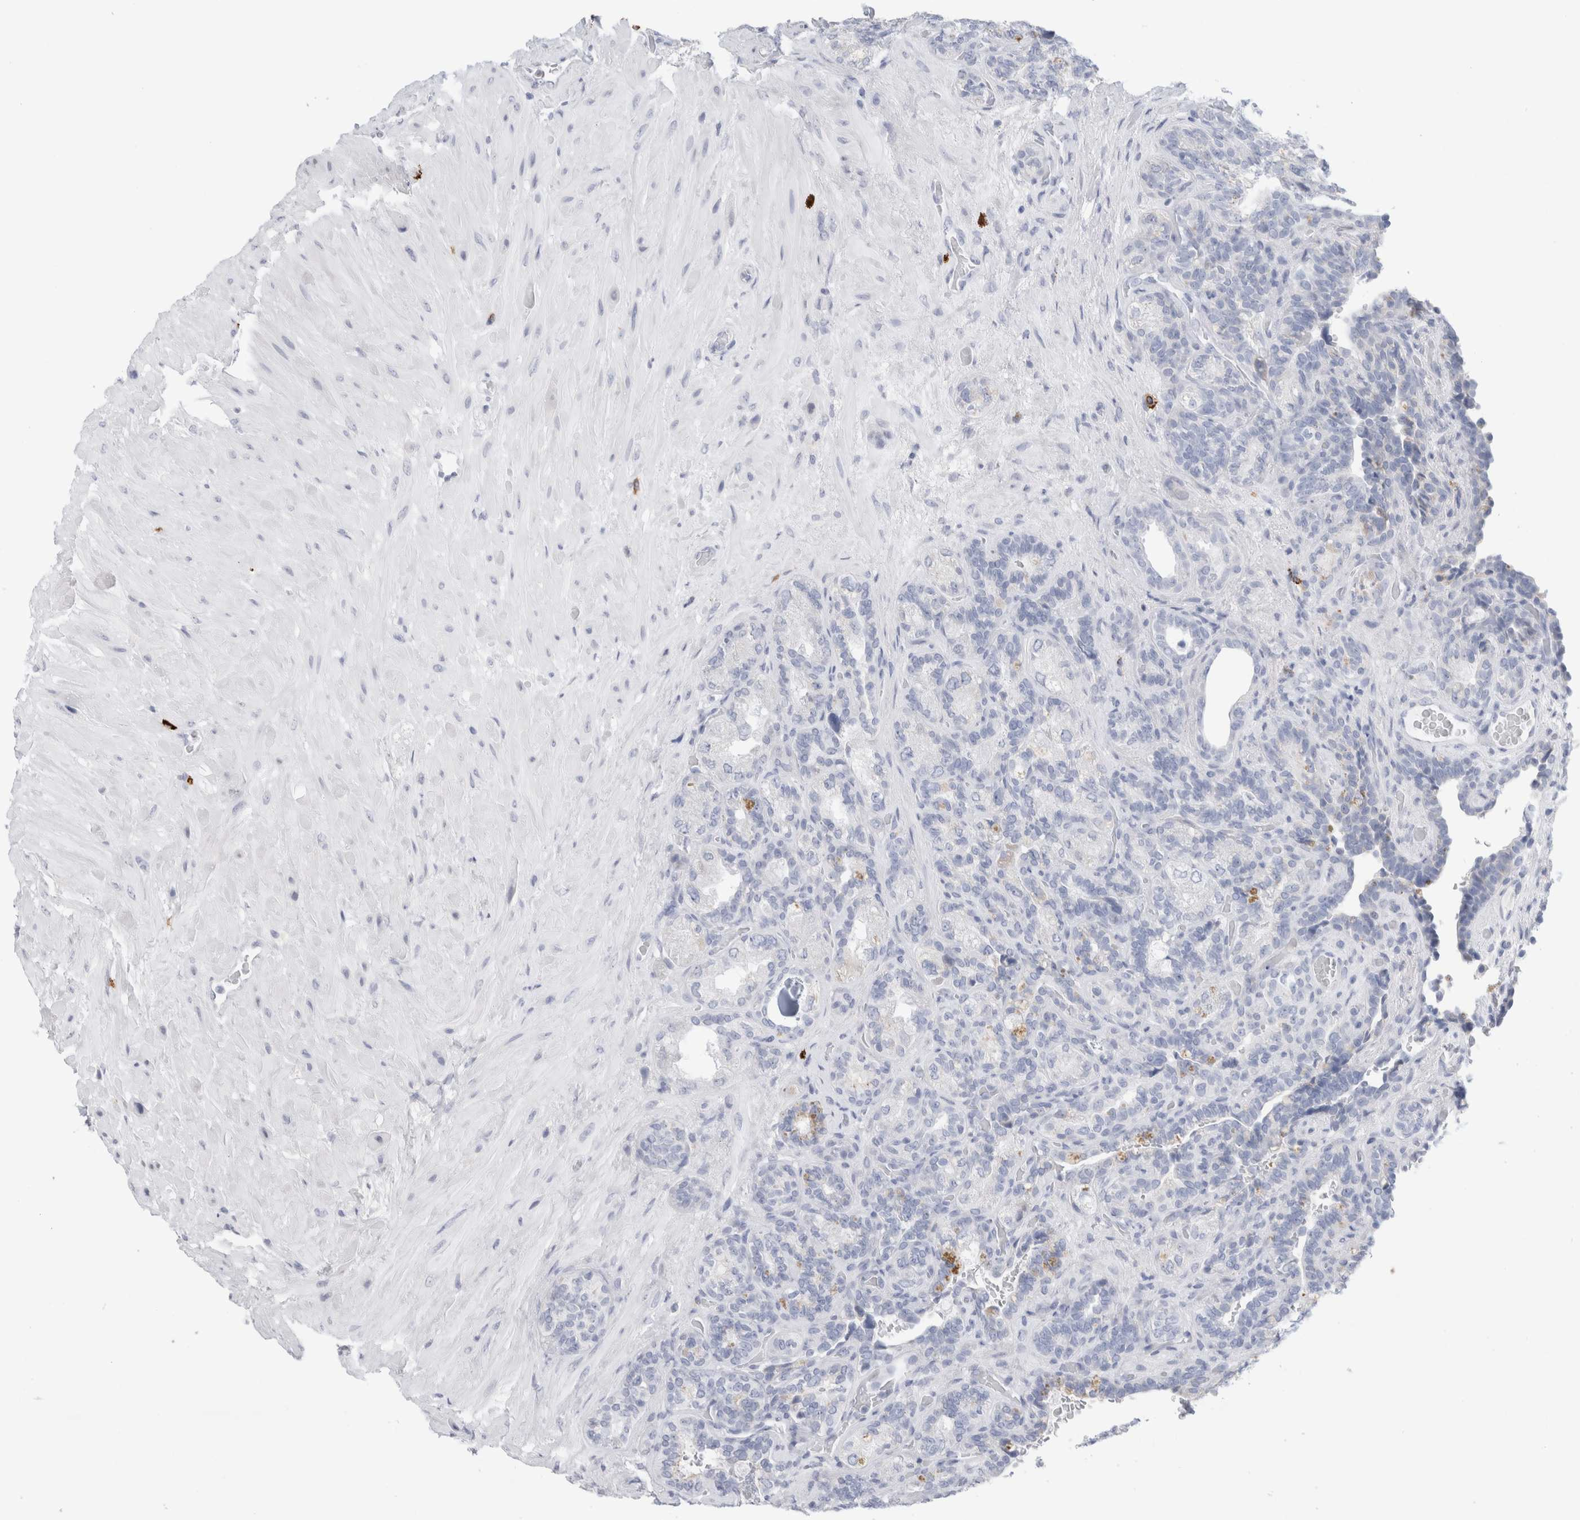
{"staining": {"intensity": "negative", "quantity": "none", "location": "none"}, "tissue": "seminal vesicle", "cell_type": "Glandular cells", "image_type": "normal", "snomed": [{"axis": "morphology", "description": "Normal tissue, NOS"}, {"axis": "topography", "description": "Prostate"}, {"axis": "topography", "description": "Seminal veicle"}], "caption": "An immunohistochemistry photomicrograph of benign seminal vesicle is shown. There is no staining in glandular cells of seminal vesicle. (Stains: DAB (3,3'-diaminobenzidine) IHC with hematoxylin counter stain, Microscopy: brightfield microscopy at high magnification).", "gene": "SLC22A12", "patient": {"sex": "male", "age": 67}}